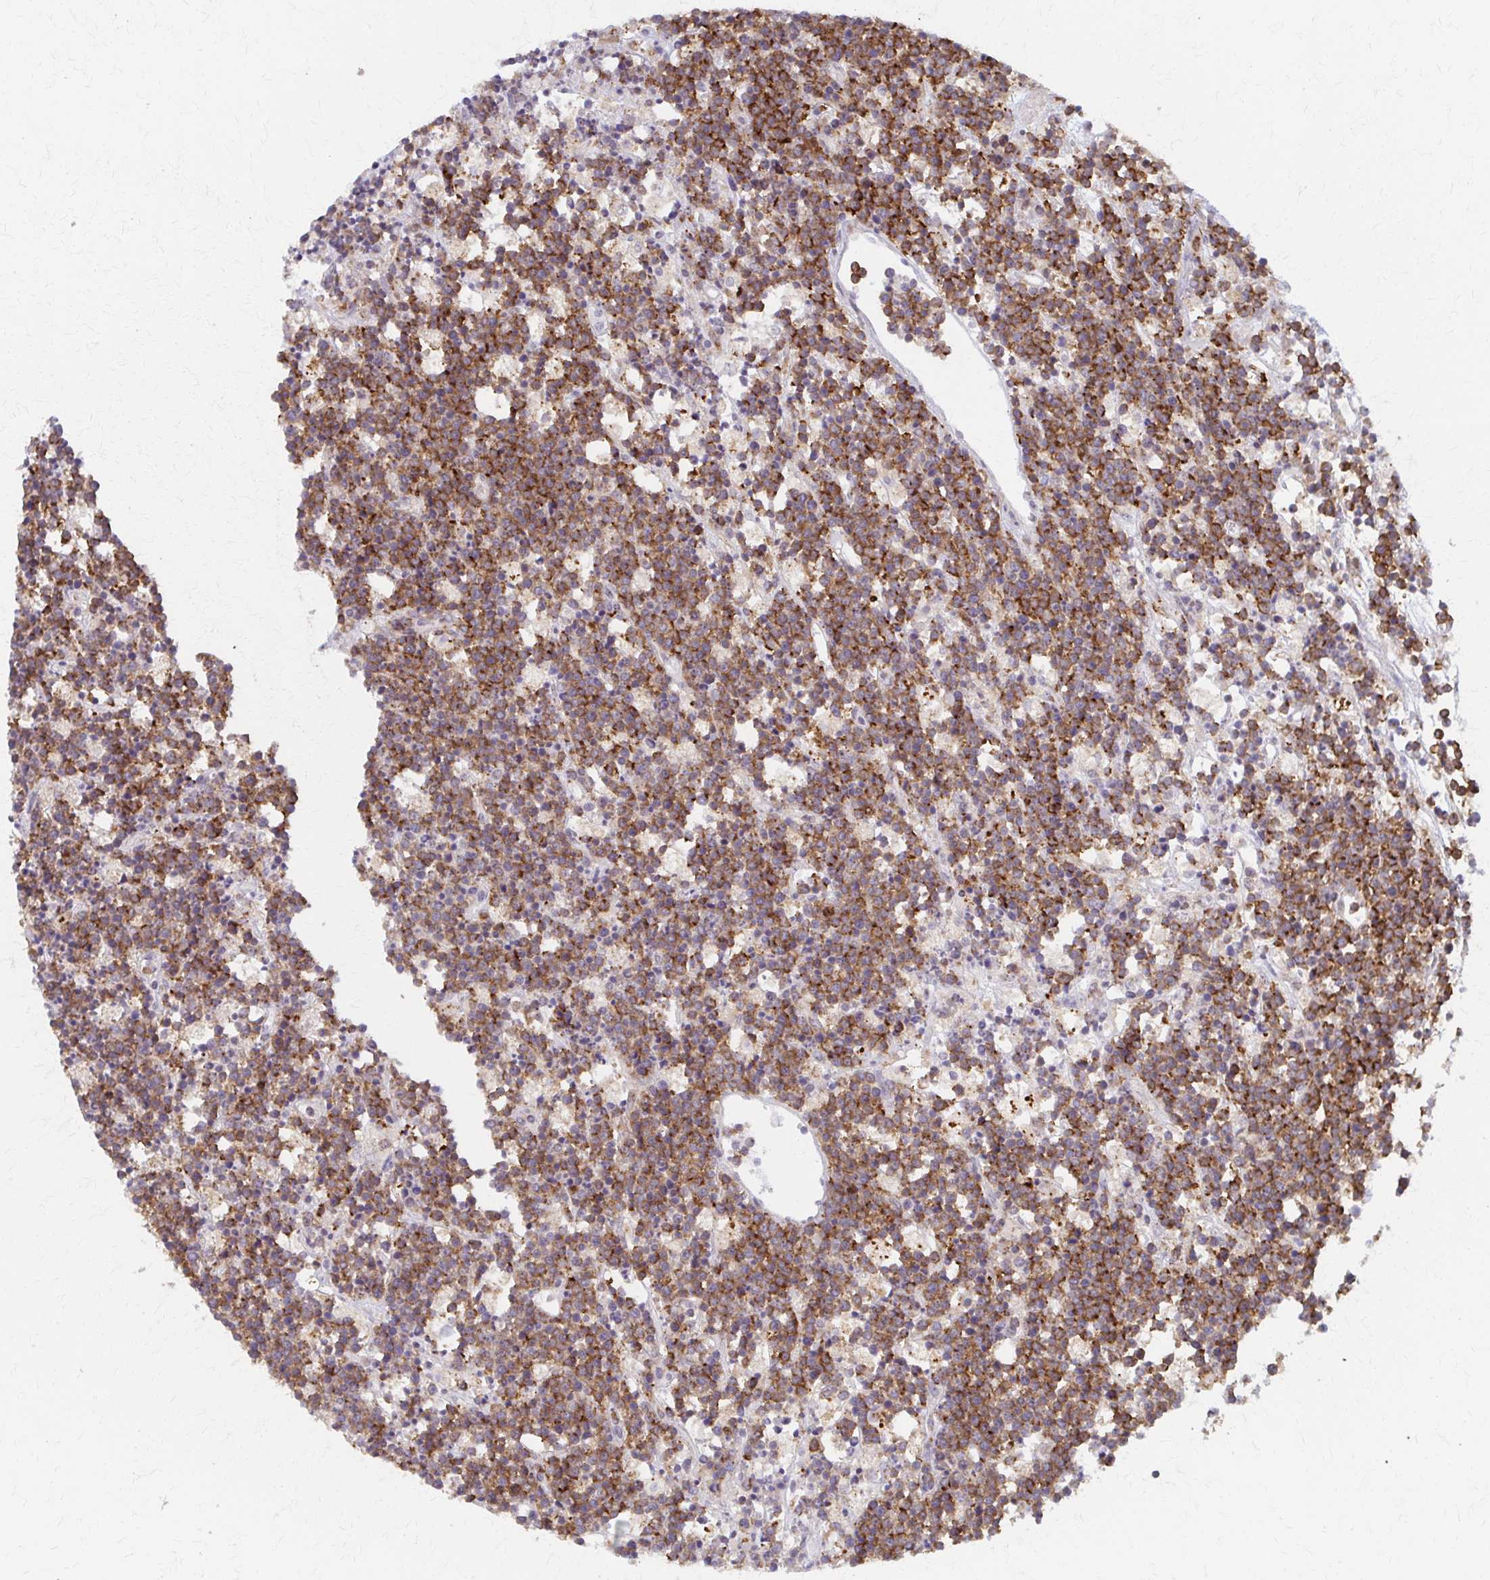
{"staining": {"intensity": "strong", "quantity": ">75%", "location": "cytoplasmic/membranous"}, "tissue": "lymphoma", "cell_type": "Tumor cells", "image_type": "cancer", "snomed": [{"axis": "morphology", "description": "Malignant lymphoma, non-Hodgkin's type, High grade"}, {"axis": "topography", "description": "Ovary"}], "caption": "A high-resolution photomicrograph shows immunohistochemistry (IHC) staining of high-grade malignant lymphoma, non-Hodgkin's type, which demonstrates strong cytoplasmic/membranous positivity in about >75% of tumor cells.", "gene": "ARHGAP35", "patient": {"sex": "female", "age": 56}}